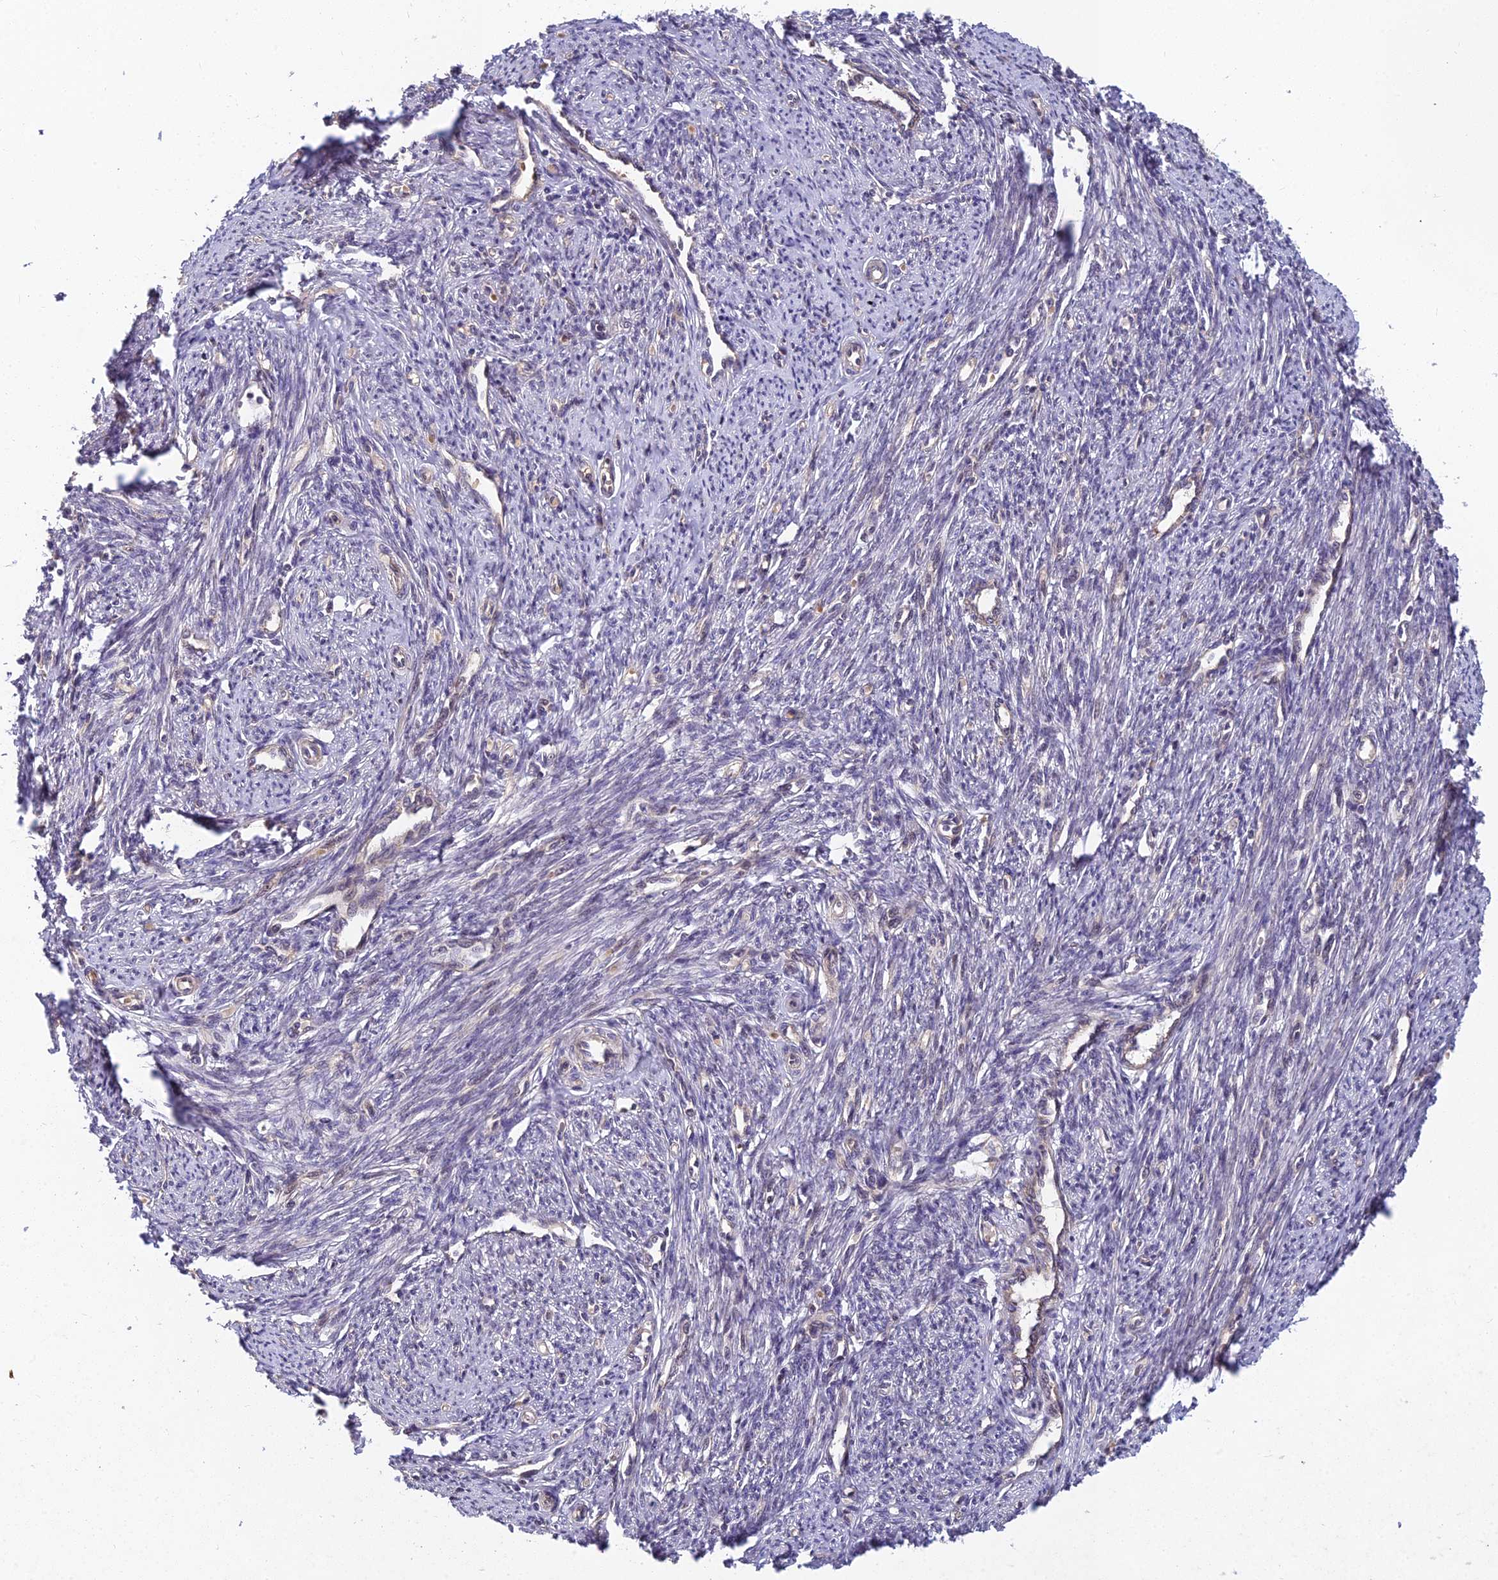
{"staining": {"intensity": "negative", "quantity": "none", "location": "none"}, "tissue": "smooth muscle", "cell_type": "Smooth muscle cells", "image_type": "normal", "snomed": [{"axis": "morphology", "description": "Normal tissue, NOS"}, {"axis": "topography", "description": "Smooth muscle"}, {"axis": "topography", "description": "Uterus"}], "caption": "An immunohistochemistry photomicrograph of unremarkable smooth muscle is shown. There is no staining in smooth muscle cells of smooth muscle.", "gene": "PIKFYVE", "patient": {"sex": "female", "age": 59}}